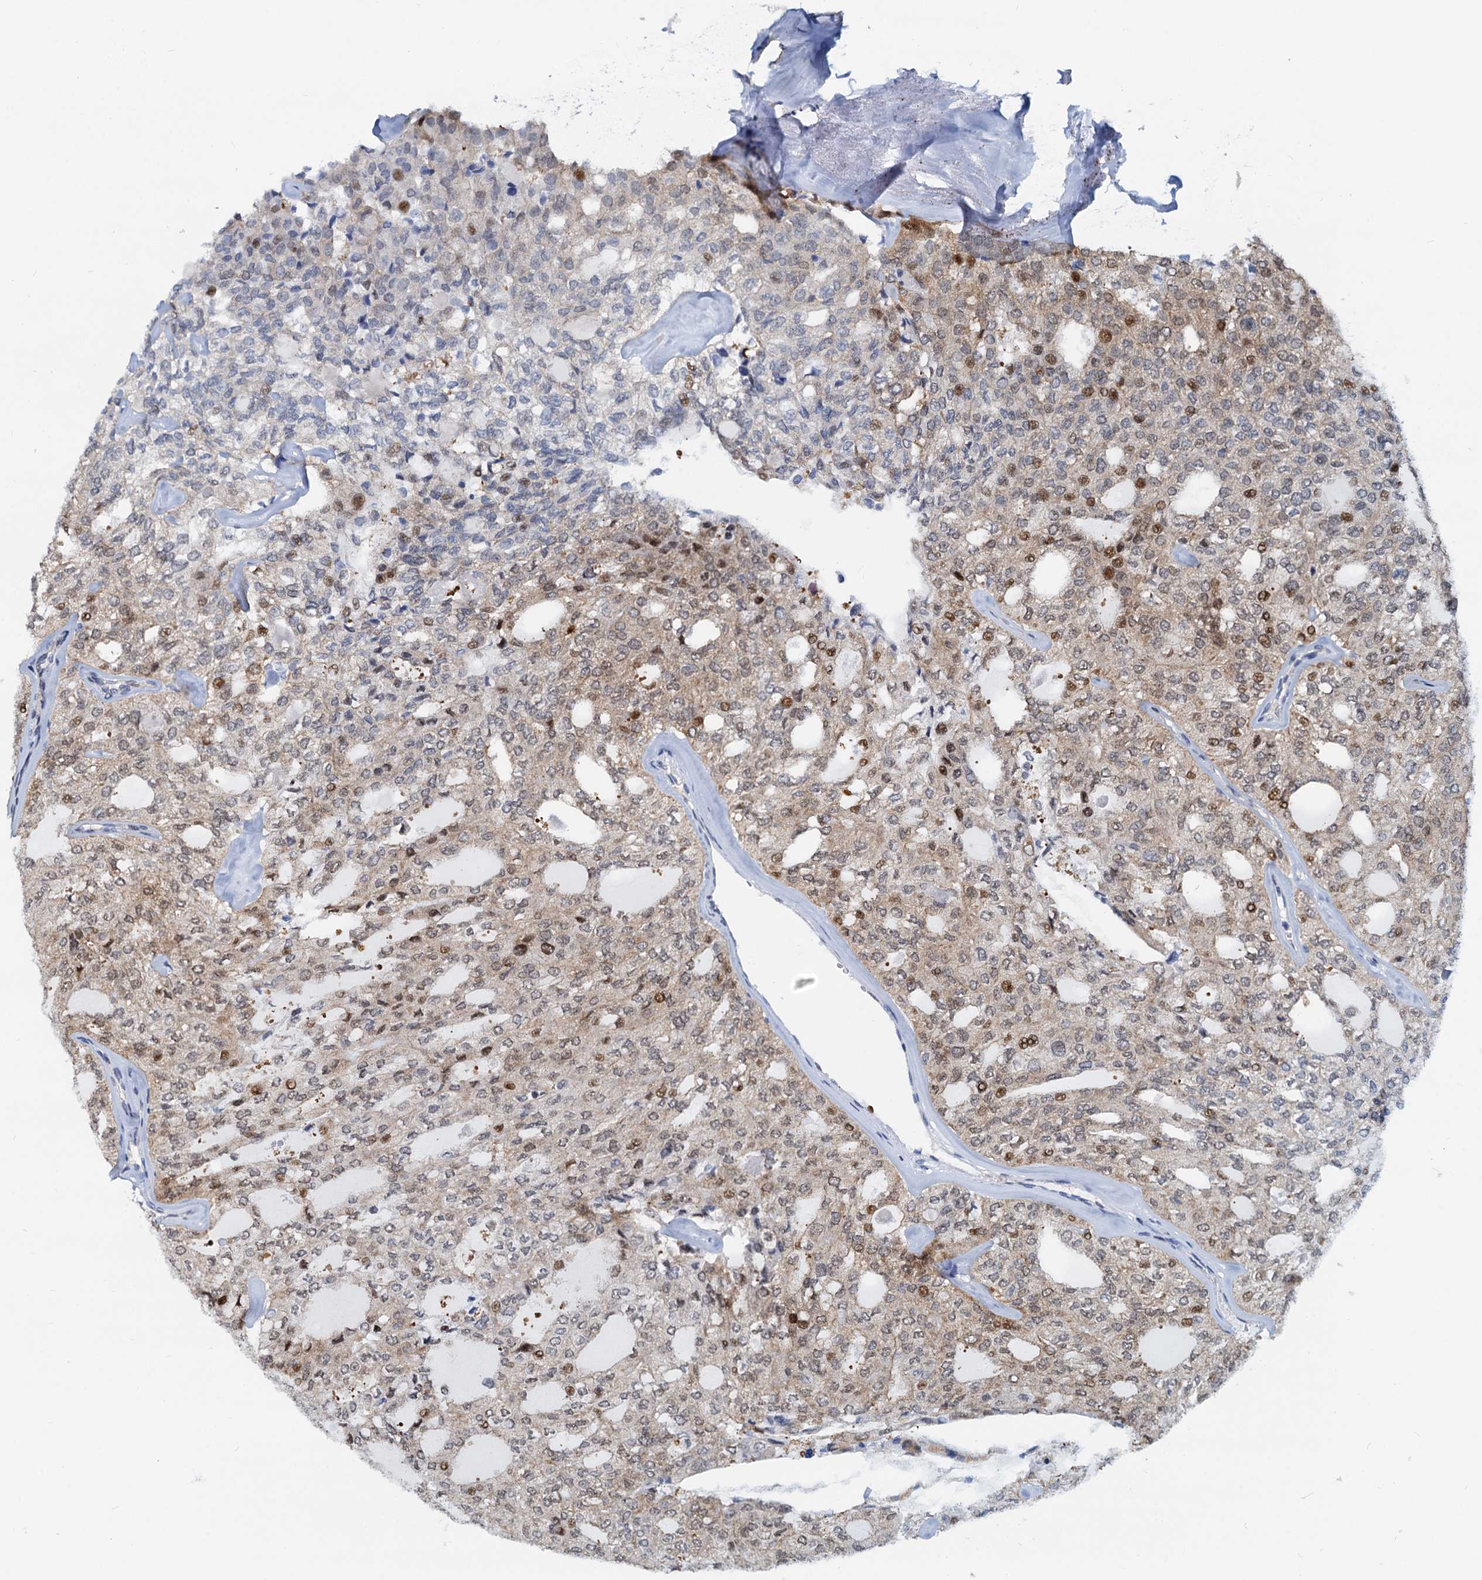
{"staining": {"intensity": "moderate", "quantity": "<25%", "location": "nuclear"}, "tissue": "thyroid cancer", "cell_type": "Tumor cells", "image_type": "cancer", "snomed": [{"axis": "morphology", "description": "Follicular adenoma carcinoma, NOS"}, {"axis": "topography", "description": "Thyroid gland"}], "caption": "A brown stain labels moderate nuclear positivity of a protein in human follicular adenoma carcinoma (thyroid) tumor cells.", "gene": "PTGES3", "patient": {"sex": "male", "age": 75}}